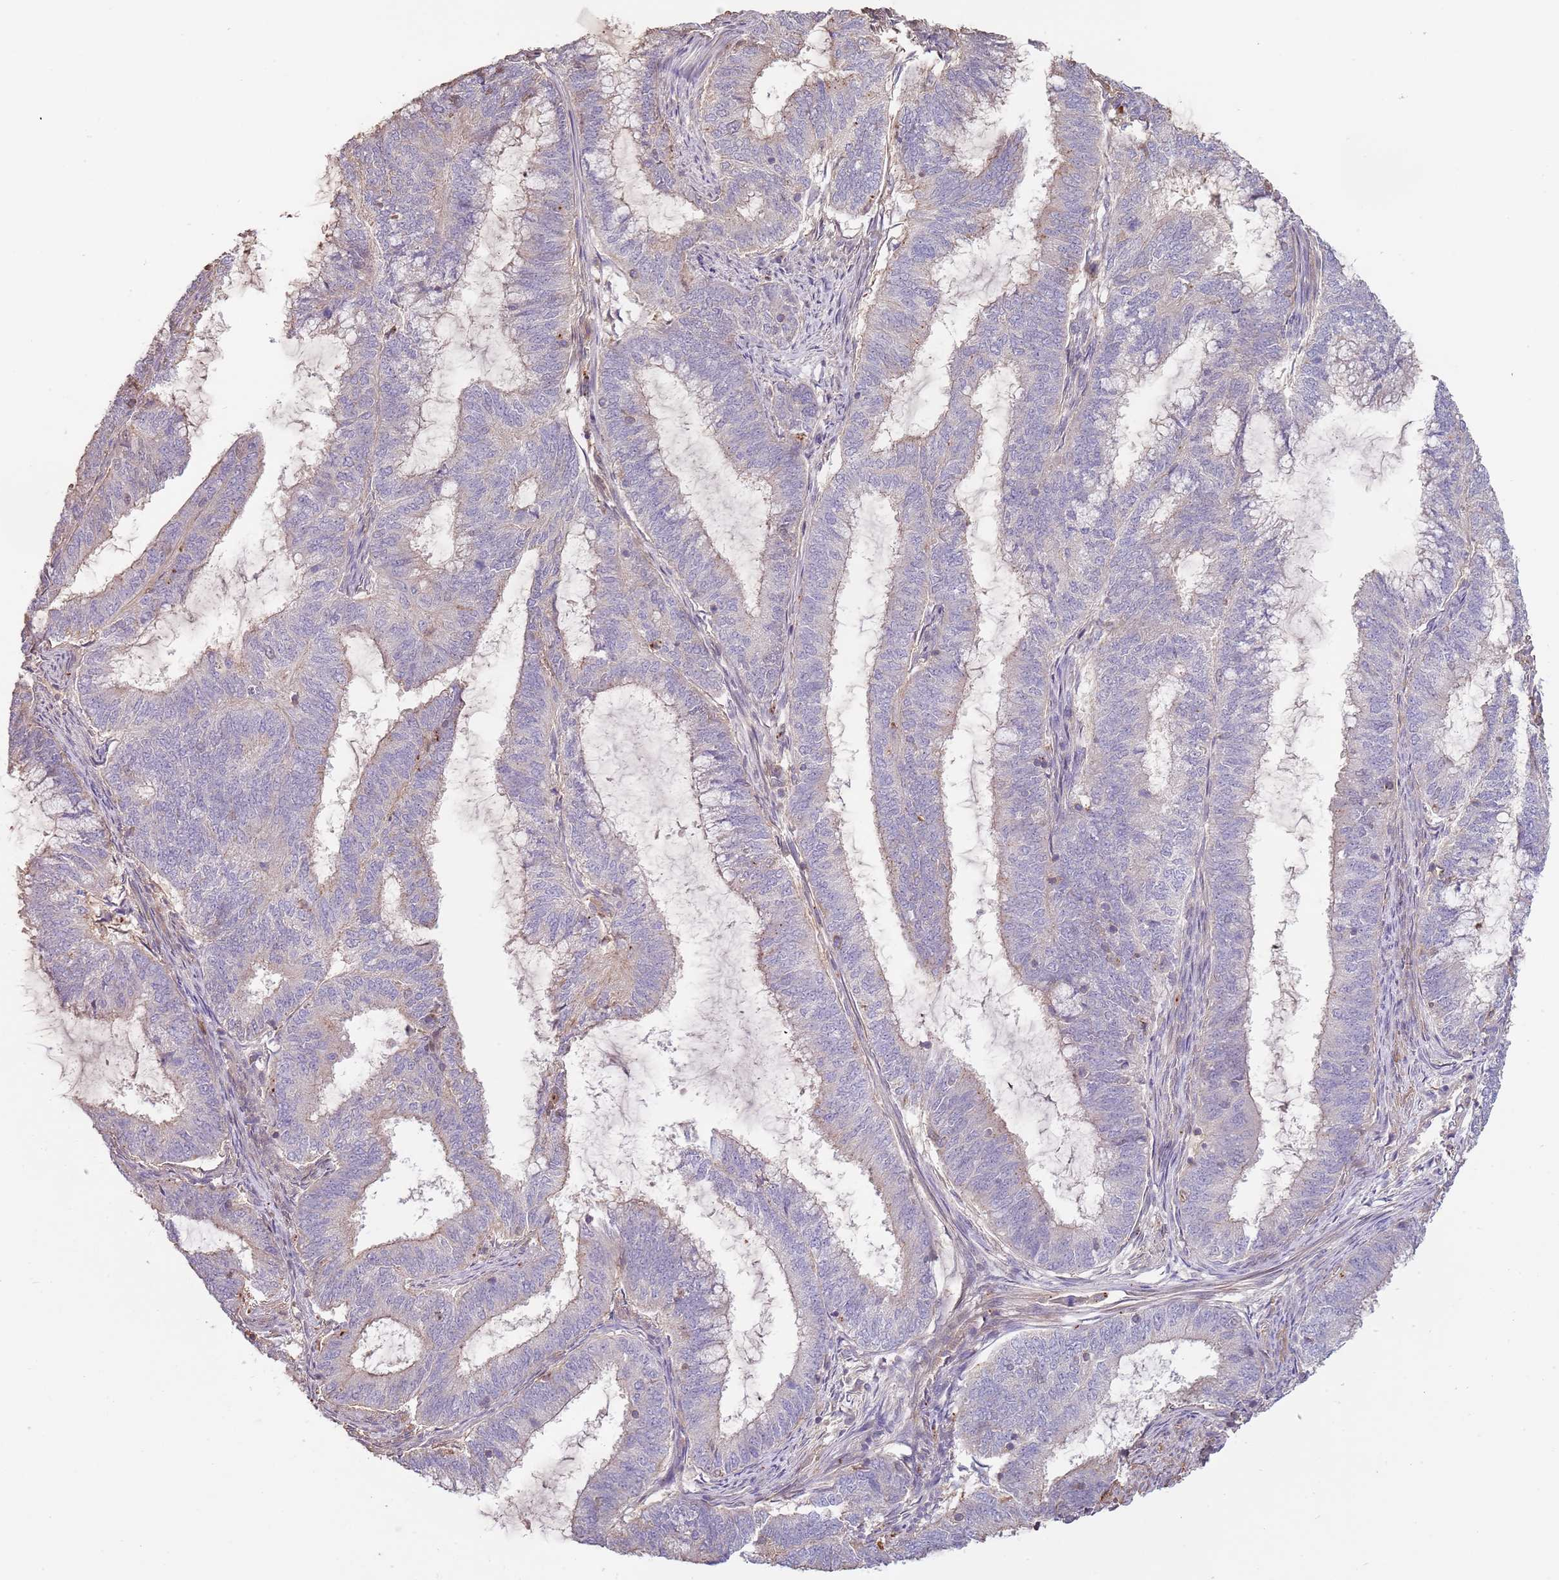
{"staining": {"intensity": "negative", "quantity": "none", "location": "none"}, "tissue": "endometrial cancer", "cell_type": "Tumor cells", "image_type": "cancer", "snomed": [{"axis": "morphology", "description": "Adenocarcinoma, NOS"}, {"axis": "topography", "description": "Endometrium"}], "caption": "Tumor cells show no significant protein expression in adenocarcinoma (endometrial). (Immunohistochemistry, brightfield microscopy, high magnification).", "gene": "FECH", "patient": {"sex": "female", "age": 51}}